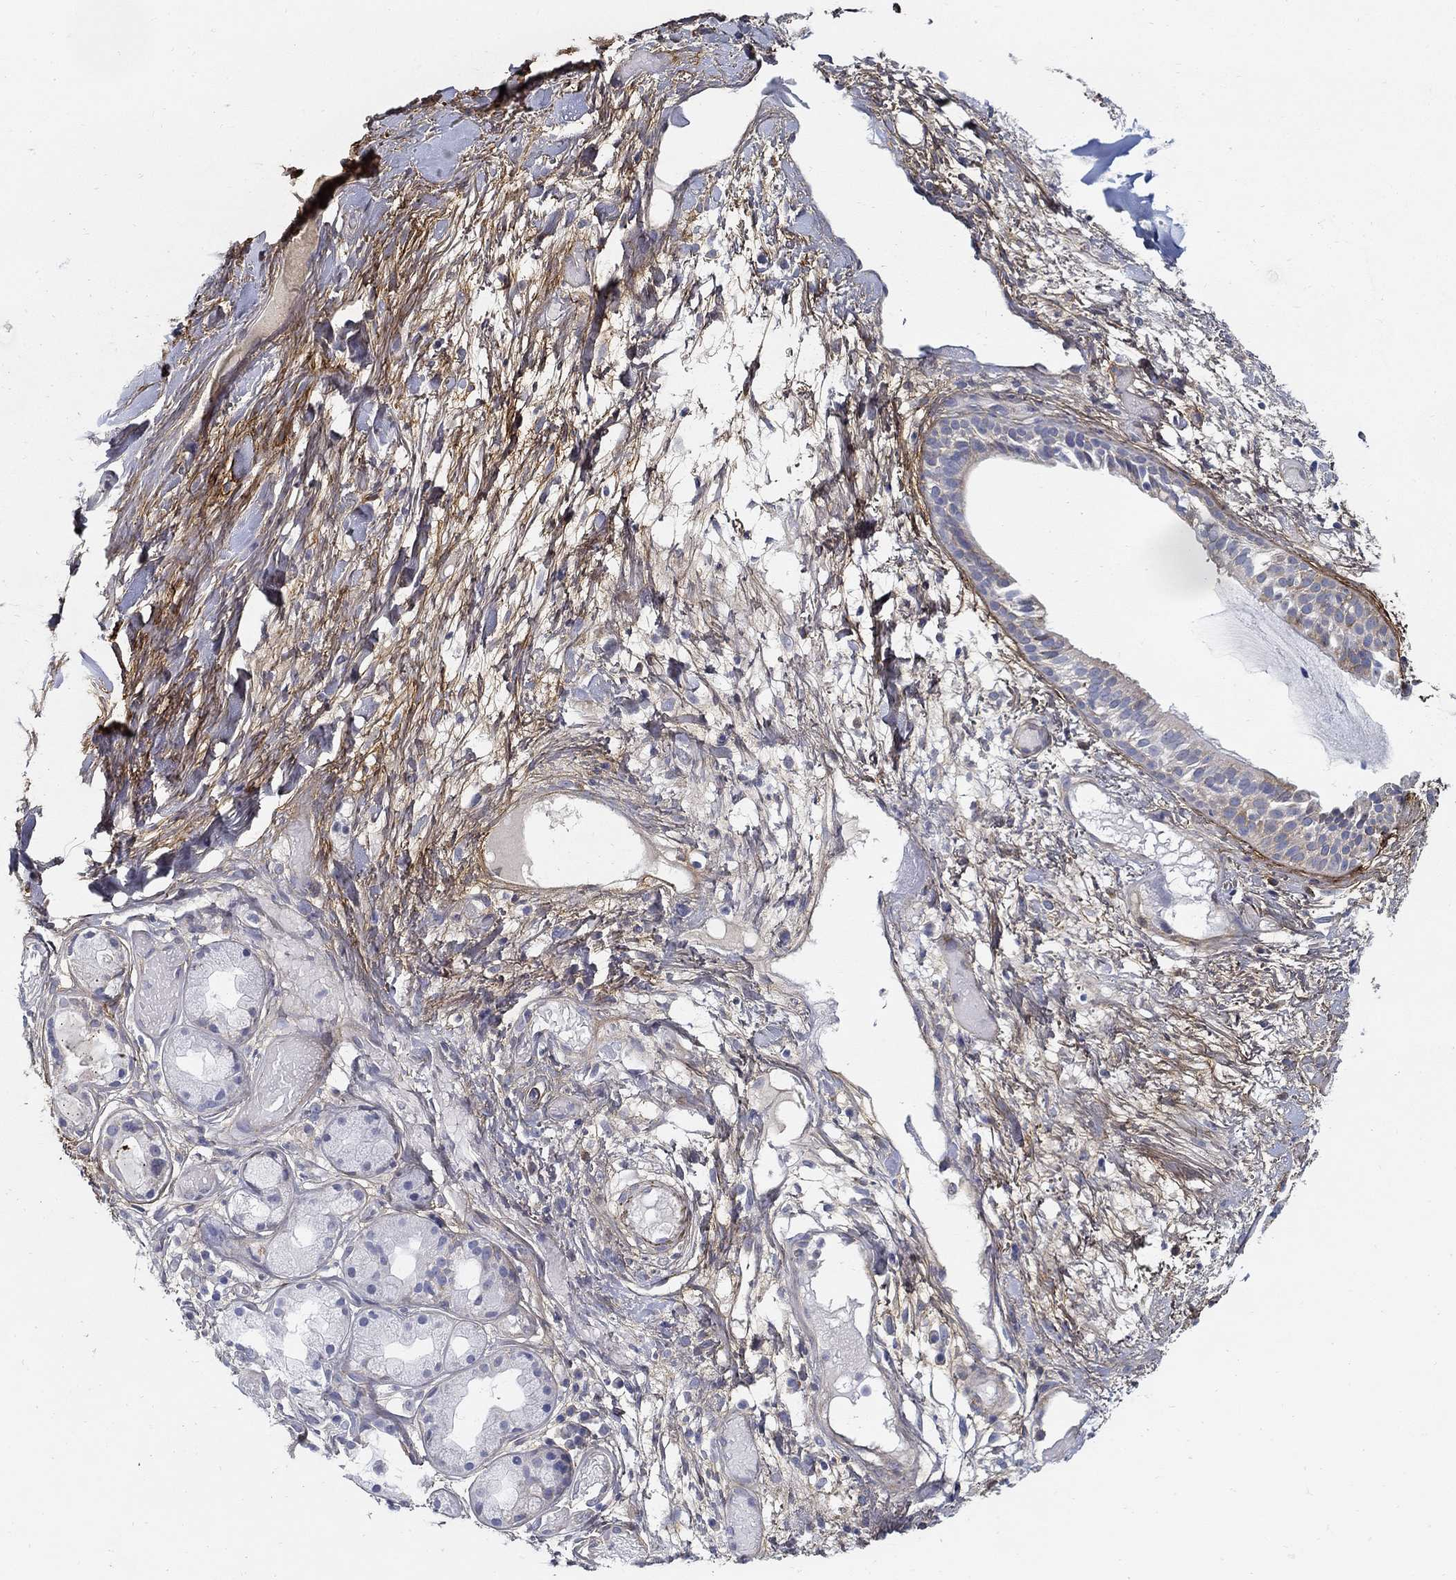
{"staining": {"intensity": "negative", "quantity": "none", "location": "none"}, "tissue": "adipose tissue", "cell_type": "Adipocytes", "image_type": "normal", "snomed": [{"axis": "morphology", "description": "Normal tissue, NOS"}, {"axis": "topography", "description": "Cartilage tissue"}], "caption": "There is no significant expression in adipocytes of adipose tissue. (Stains: DAB immunohistochemistry with hematoxylin counter stain, Microscopy: brightfield microscopy at high magnification).", "gene": "TGFBI", "patient": {"sex": "male", "age": 62}}